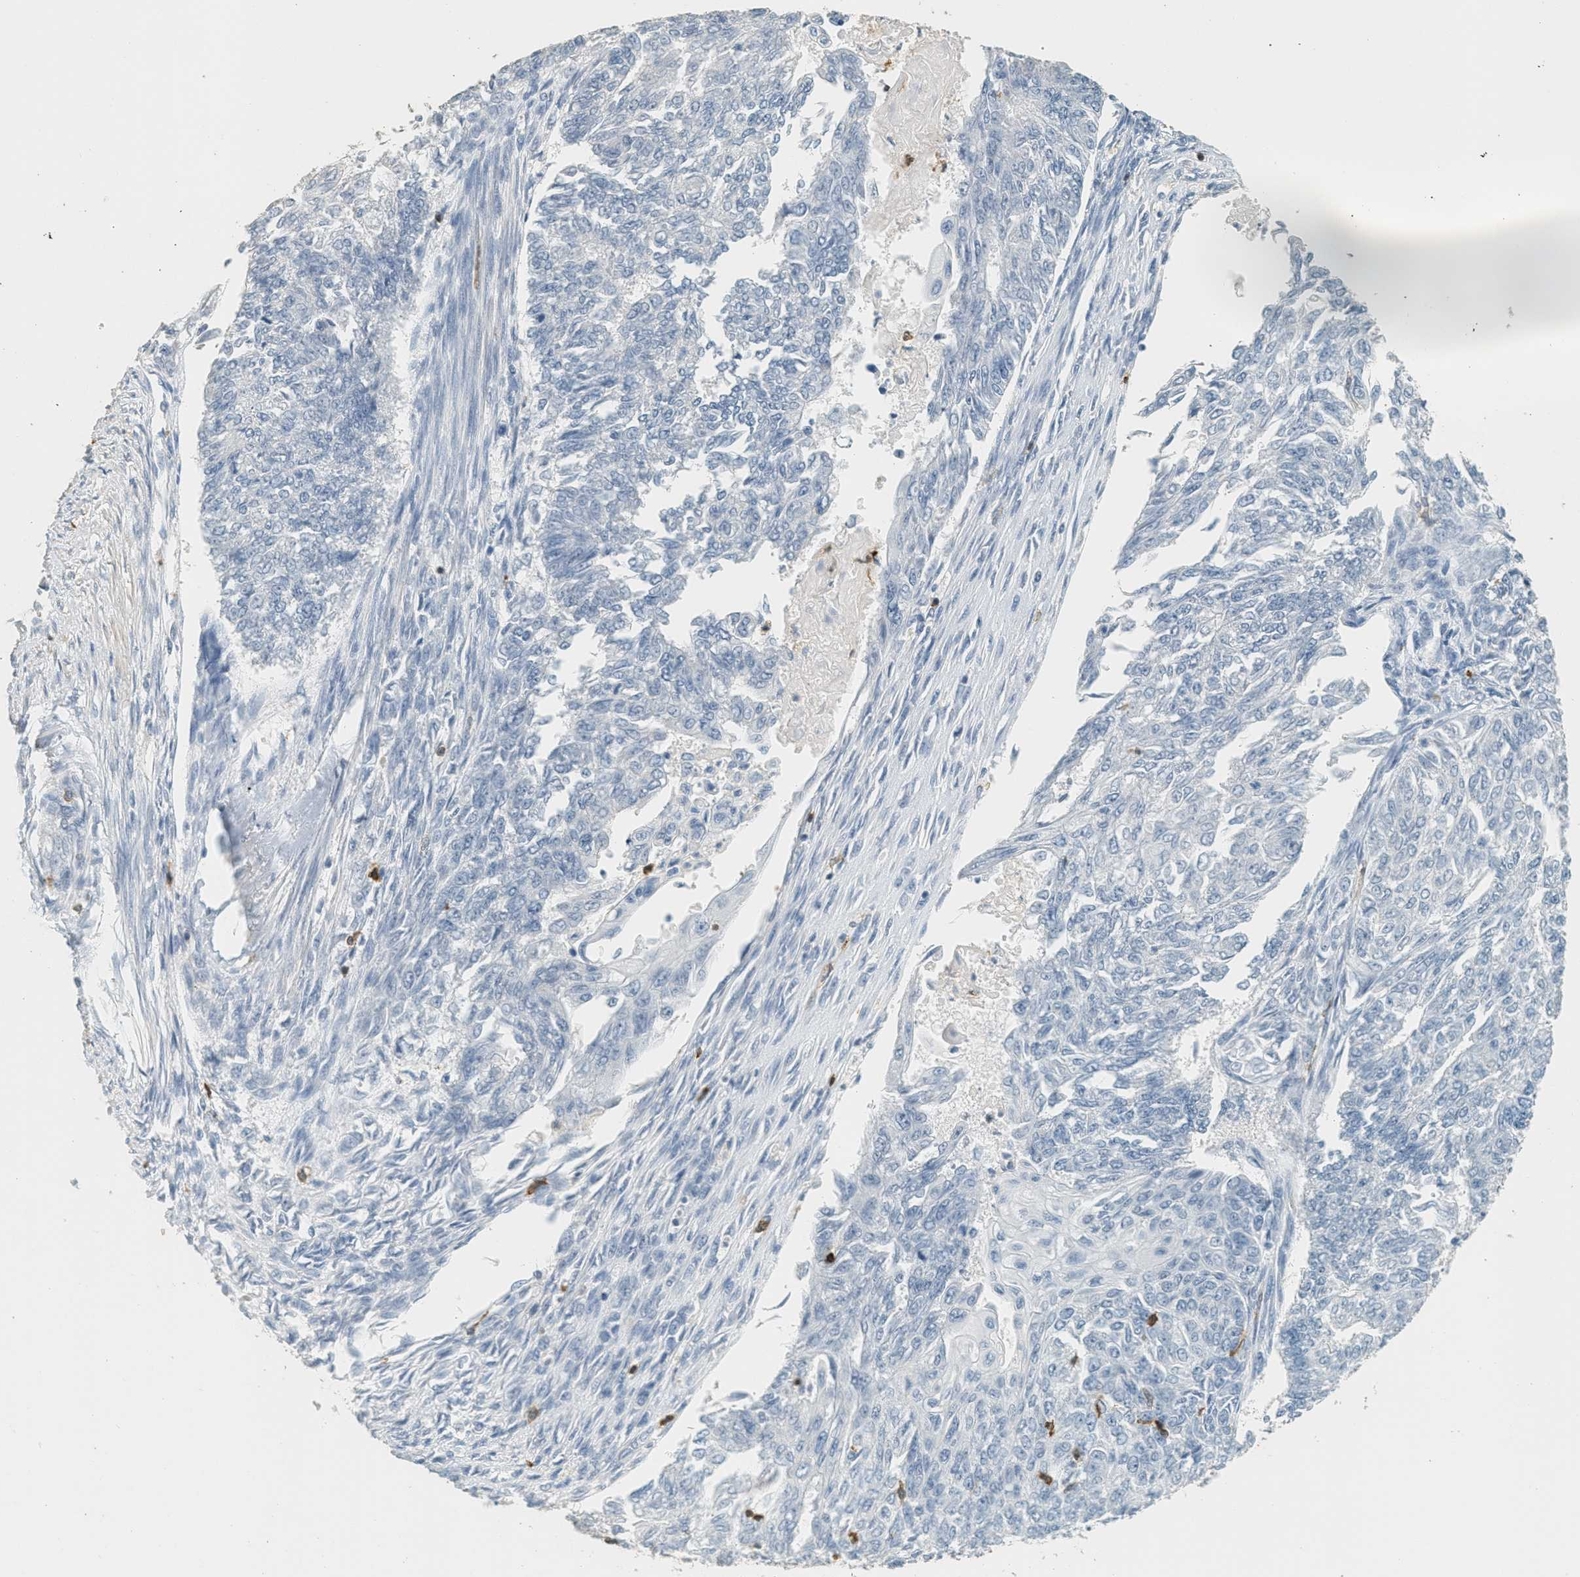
{"staining": {"intensity": "negative", "quantity": "none", "location": "none"}, "tissue": "endometrial cancer", "cell_type": "Tumor cells", "image_type": "cancer", "snomed": [{"axis": "morphology", "description": "Adenocarcinoma, NOS"}, {"axis": "topography", "description": "Endometrium"}], "caption": "Endometrial adenocarcinoma was stained to show a protein in brown. There is no significant positivity in tumor cells.", "gene": "LSP1", "patient": {"sex": "female", "age": 32}}